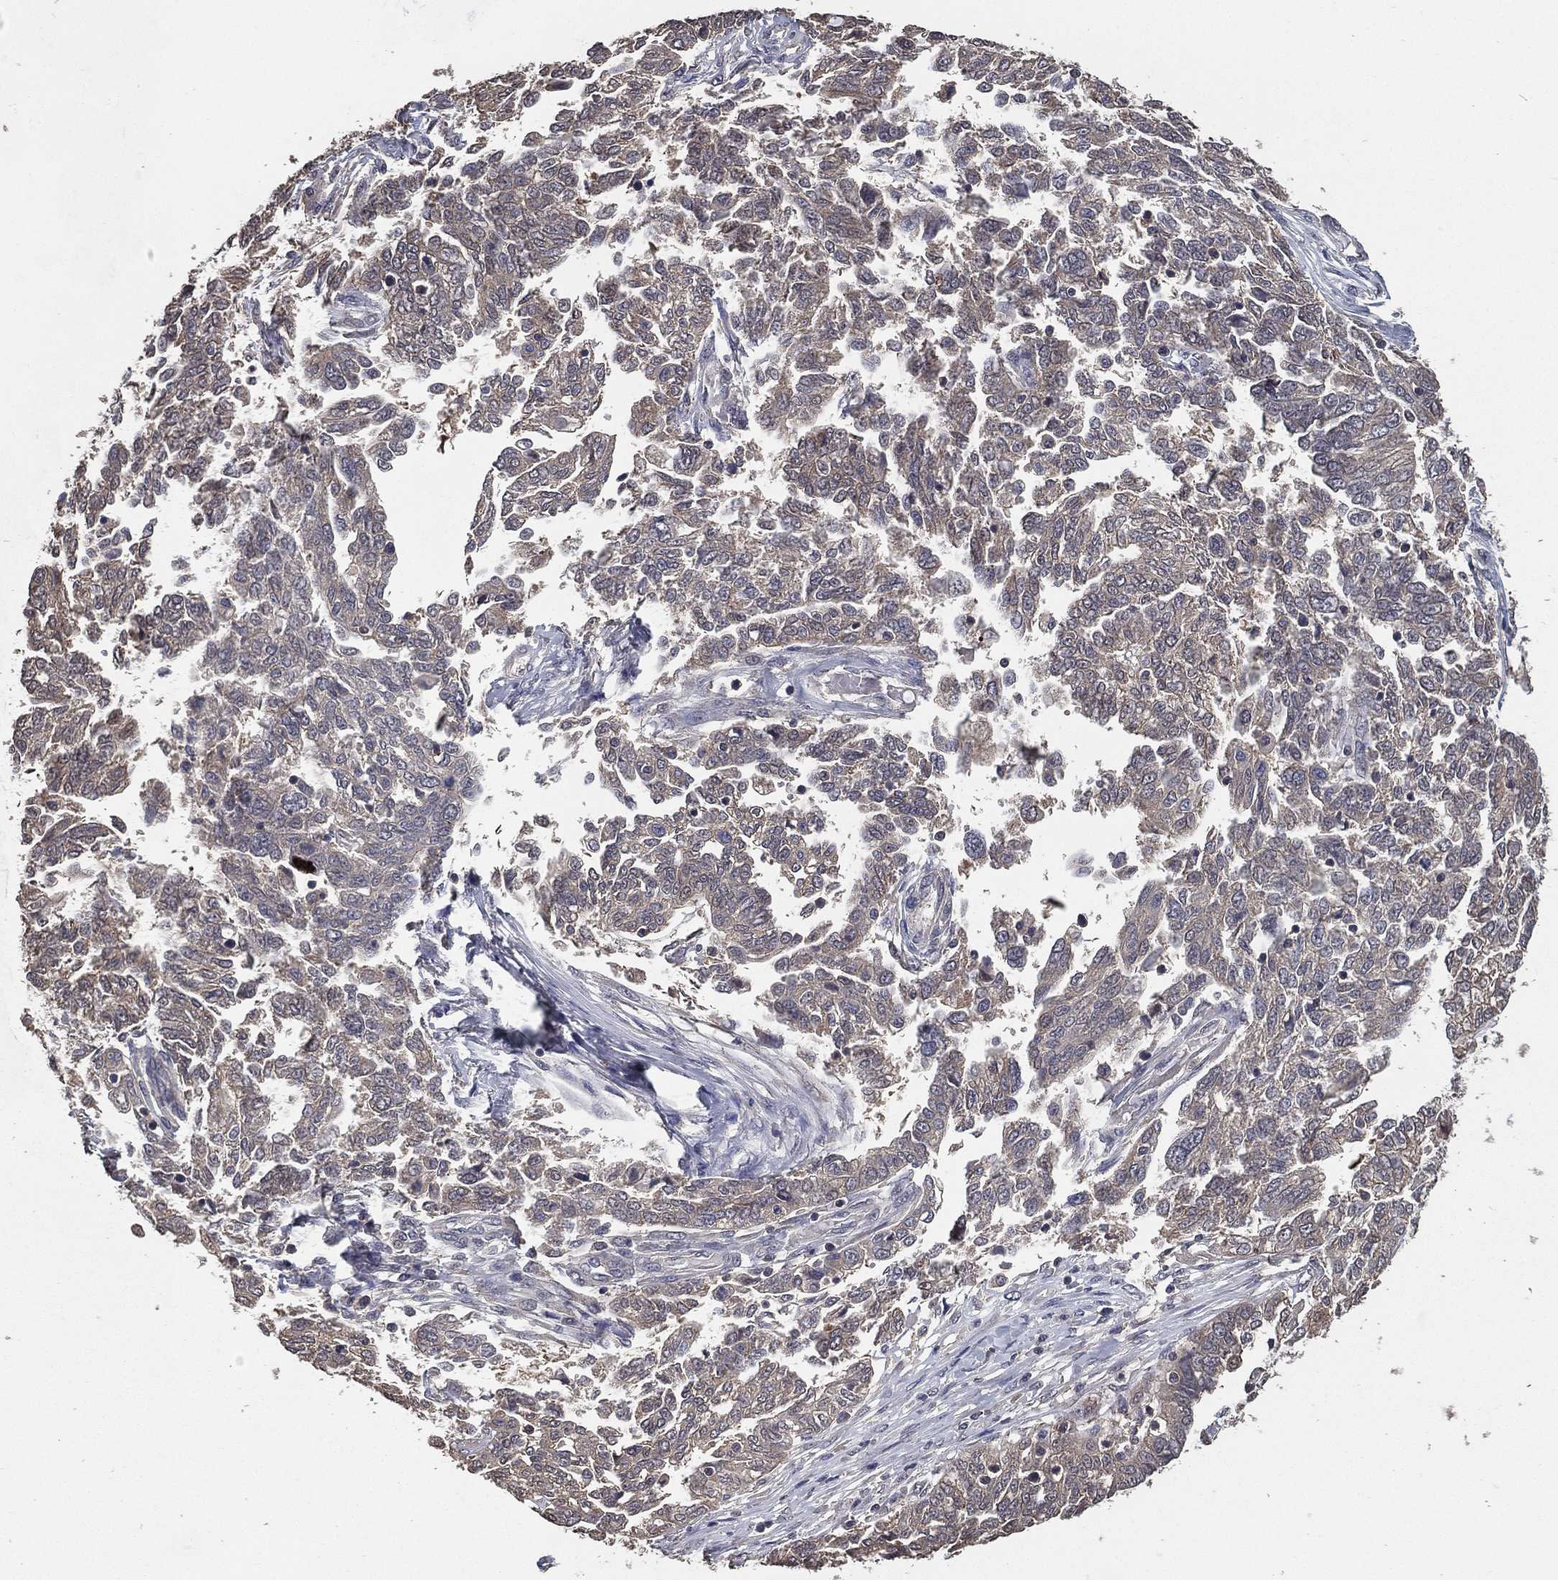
{"staining": {"intensity": "negative", "quantity": "none", "location": "none"}, "tissue": "ovarian cancer", "cell_type": "Tumor cells", "image_type": "cancer", "snomed": [{"axis": "morphology", "description": "Cystadenocarcinoma, serous, NOS"}, {"axis": "topography", "description": "Ovary"}], "caption": "IHC of human ovarian cancer (serous cystadenocarcinoma) exhibits no positivity in tumor cells. The staining is performed using DAB (3,3'-diaminobenzidine) brown chromogen with nuclei counter-stained in using hematoxylin.", "gene": "PCNT", "patient": {"sex": "female", "age": 67}}